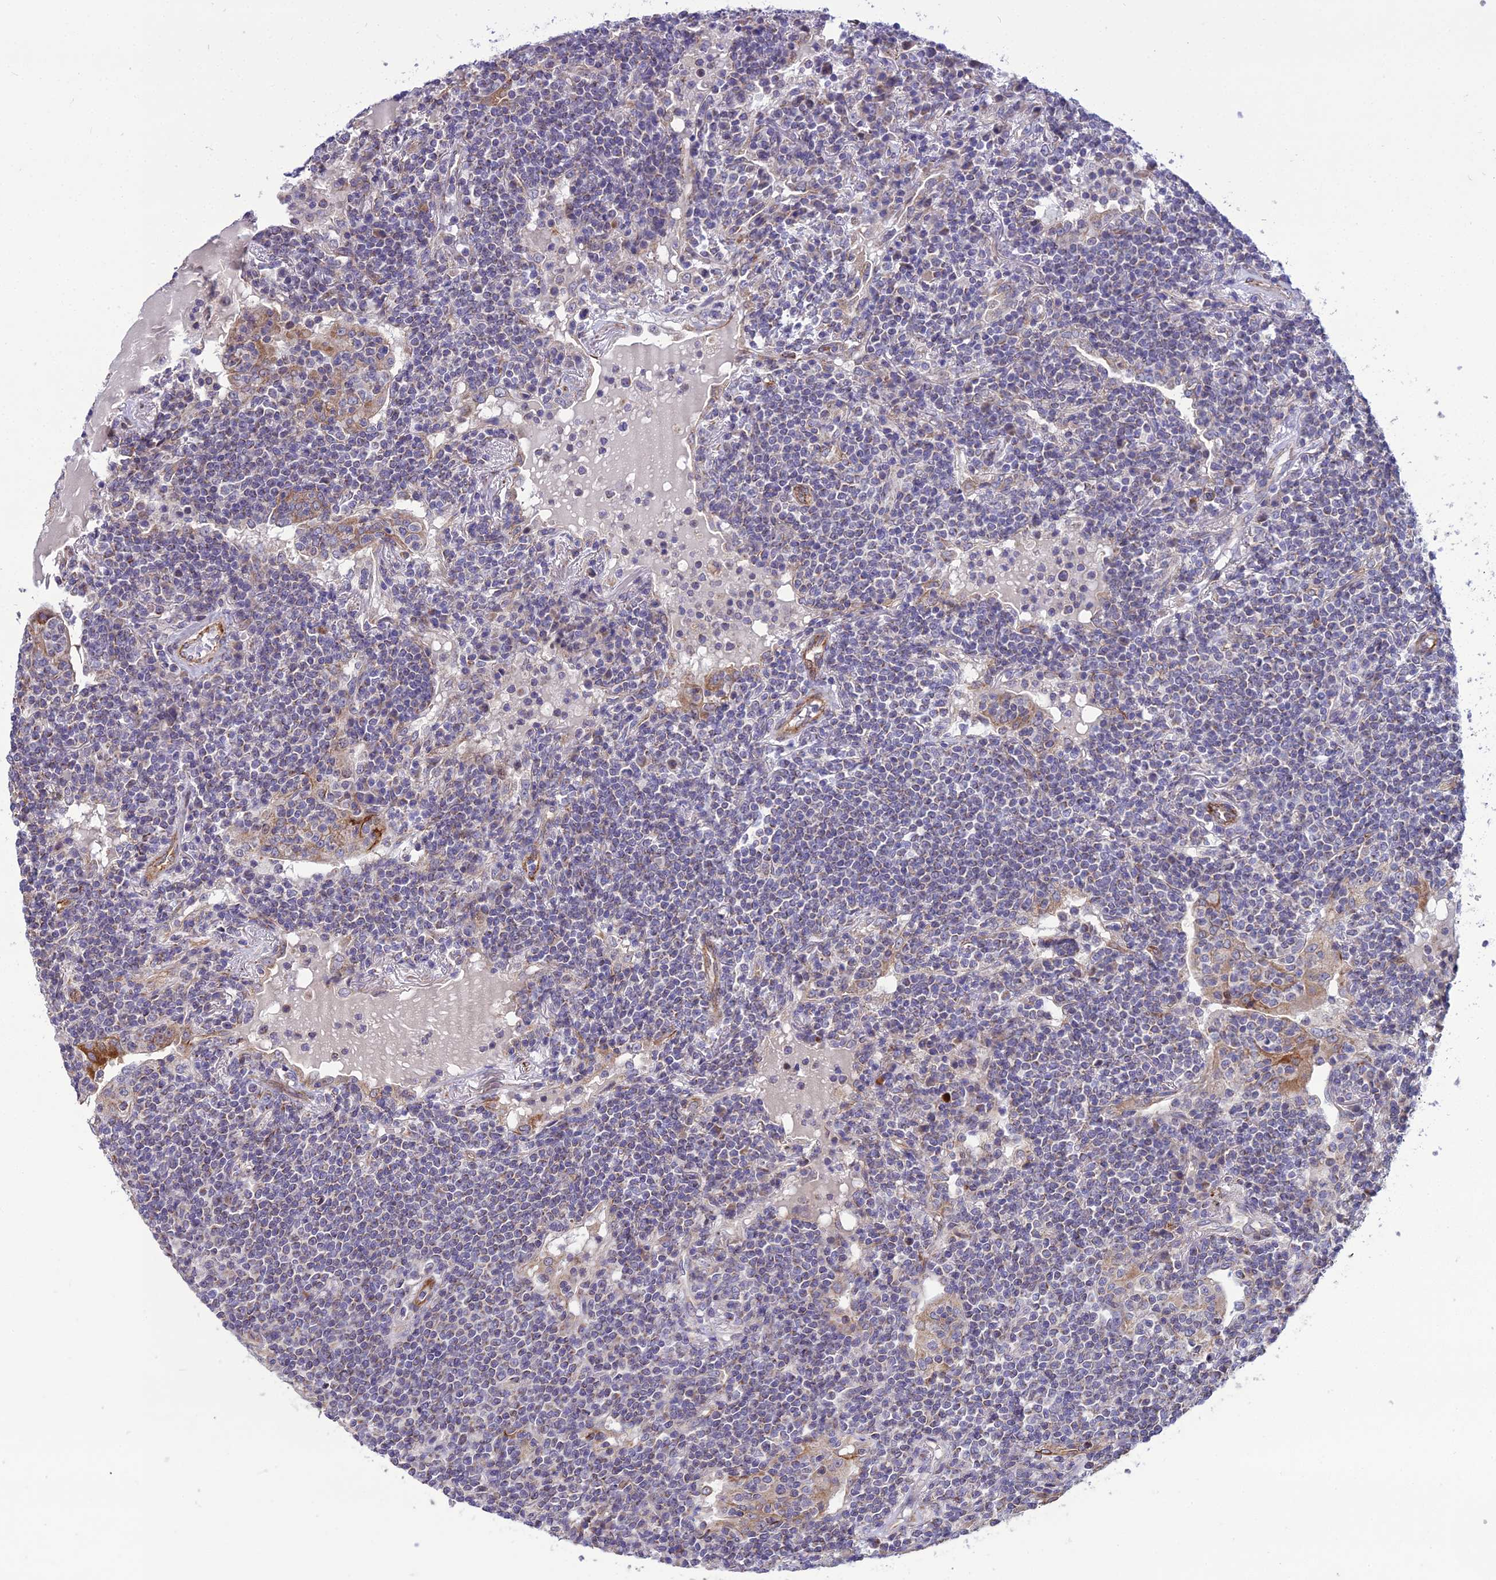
{"staining": {"intensity": "negative", "quantity": "none", "location": "none"}, "tissue": "lymphoma", "cell_type": "Tumor cells", "image_type": "cancer", "snomed": [{"axis": "morphology", "description": "Malignant lymphoma, non-Hodgkin's type, Low grade"}, {"axis": "topography", "description": "Lung"}], "caption": "Immunohistochemical staining of human lymphoma demonstrates no significant staining in tumor cells.", "gene": "NODAL", "patient": {"sex": "female", "age": 71}}